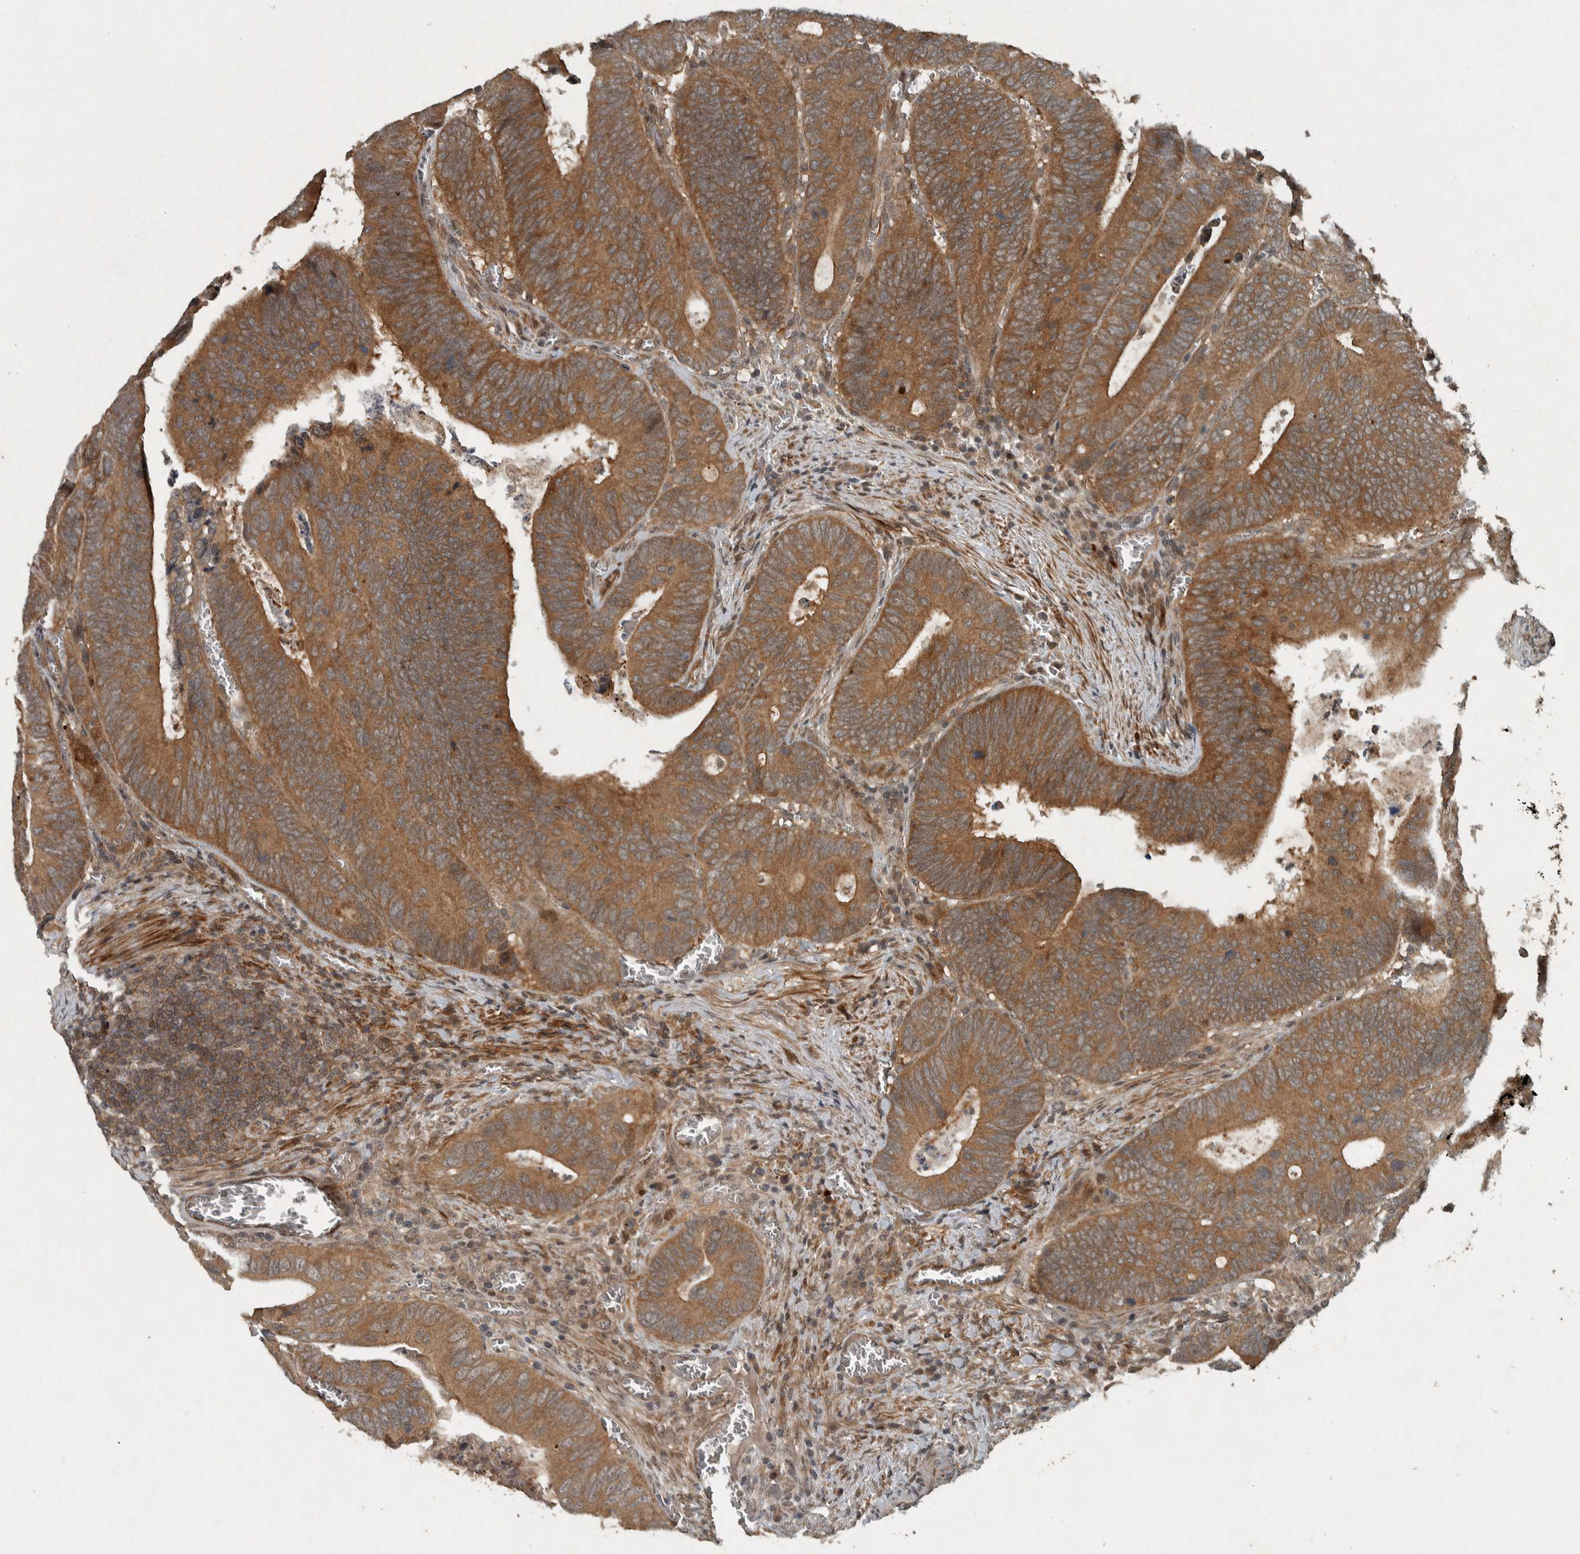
{"staining": {"intensity": "strong", "quantity": ">75%", "location": "cytoplasmic/membranous"}, "tissue": "colorectal cancer", "cell_type": "Tumor cells", "image_type": "cancer", "snomed": [{"axis": "morphology", "description": "Inflammation, NOS"}, {"axis": "morphology", "description": "Adenocarcinoma, NOS"}, {"axis": "topography", "description": "Colon"}], "caption": "A high-resolution histopathology image shows immunohistochemistry staining of colorectal cancer (adenocarcinoma), which reveals strong cytoplasmic/membranous staining in approximately >75% of tumor cells.", "gene": "KIFAP3", "patient": {"sex": "male", "age": 72}}